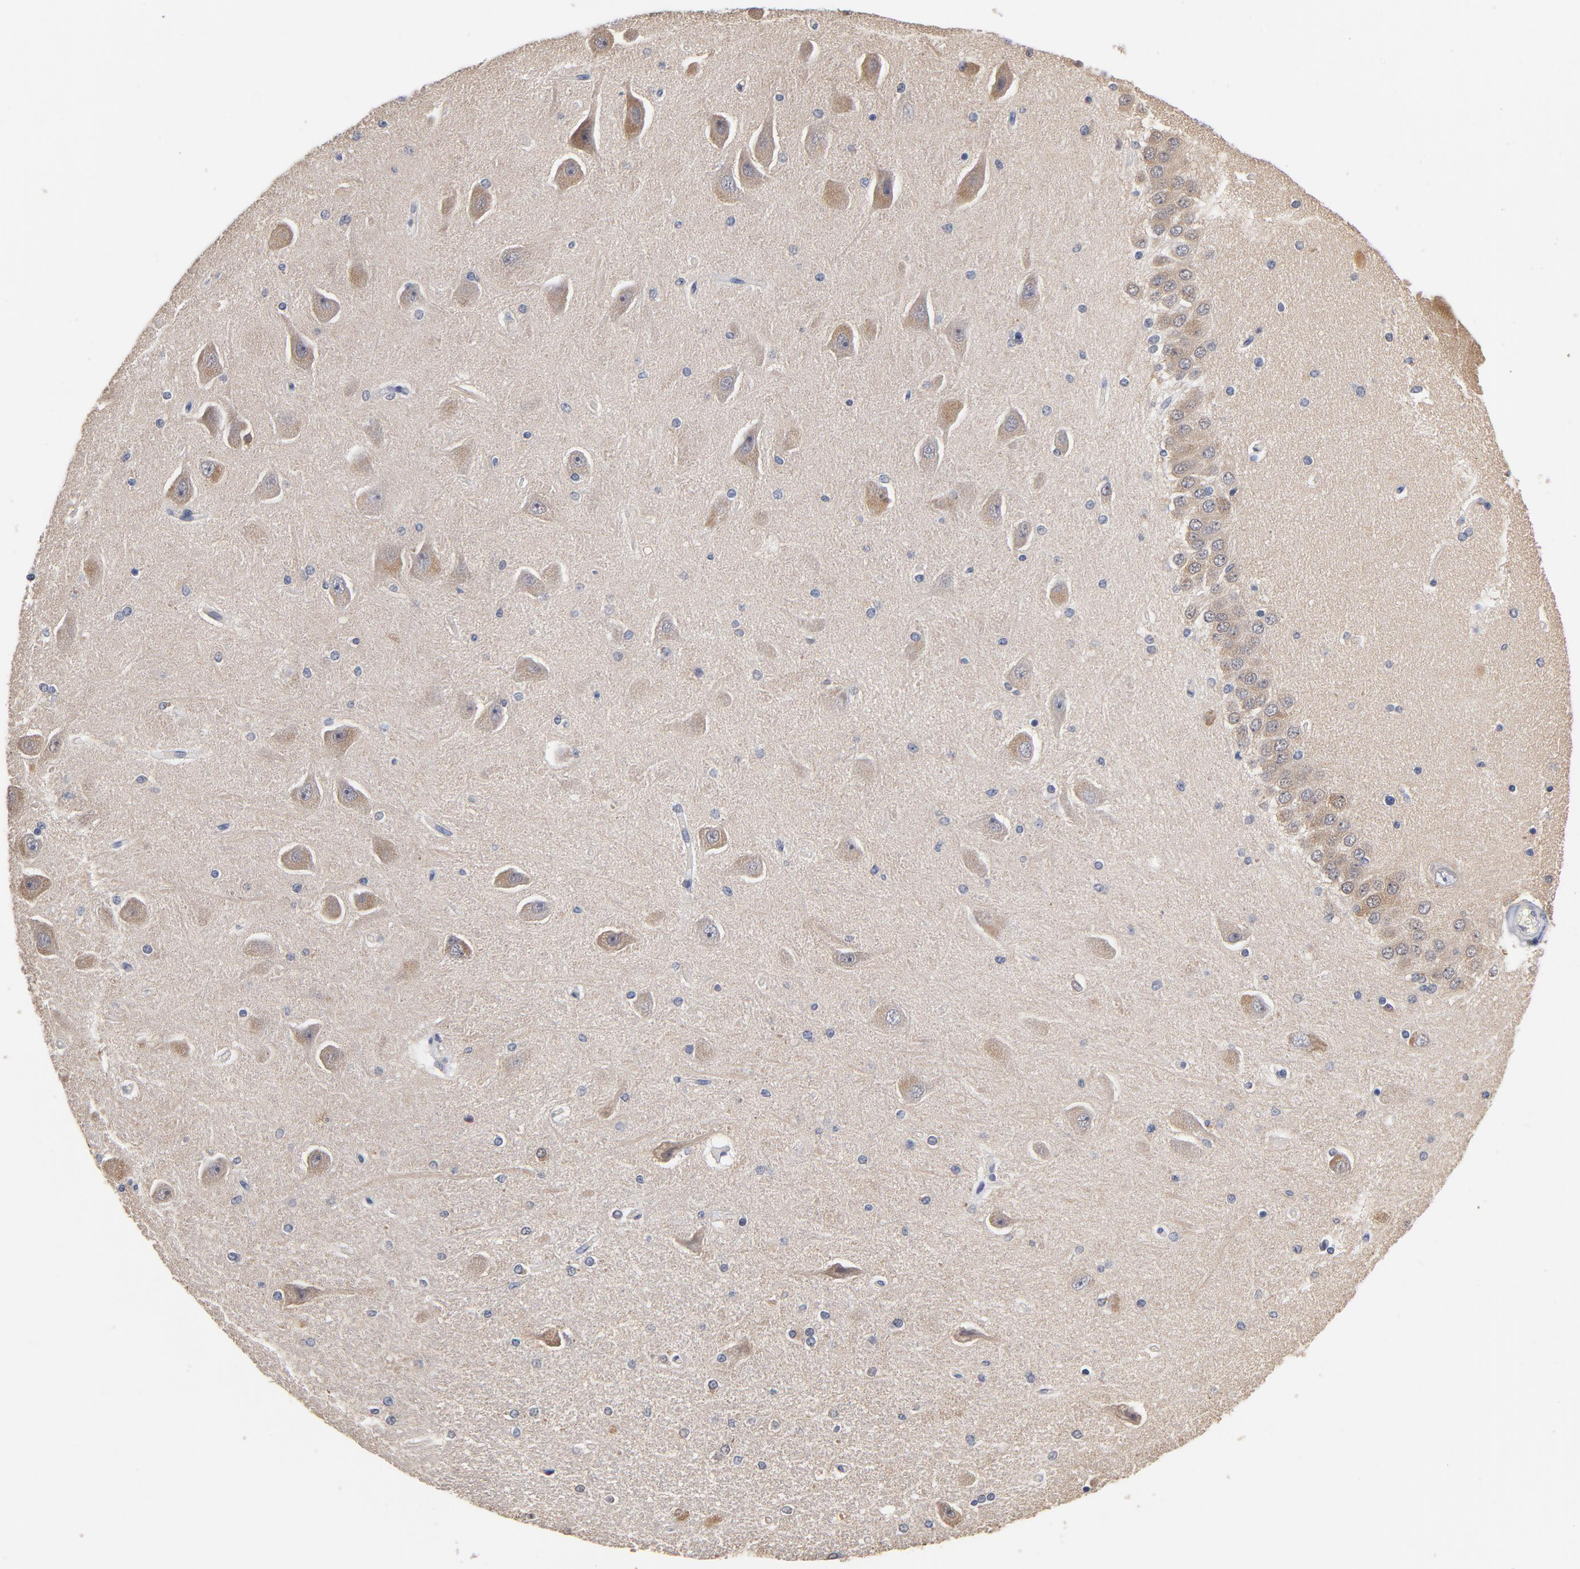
{"staining": {"intensity": "negative", "quantity": "none", "location": "none"}, "tissue": "hippocampus", "cell_type": "Glial cells", "image_type": "normal", "snomed": [{"axis": "morphology", "description": "Normal tissue, NOS"}, {"axis": "topography", "description": "Hippocampus"}], "caption": "The photomicrograph demonstrates no staining of glial cells in benign hippocampus. The staining is performed using DAB (3,3'-diaminobenzidine) brown chromogen with nuclei counter-stained in using hematoxylin.", "gene": "MIF", "patient": {"sex": "female", "age": 54}}